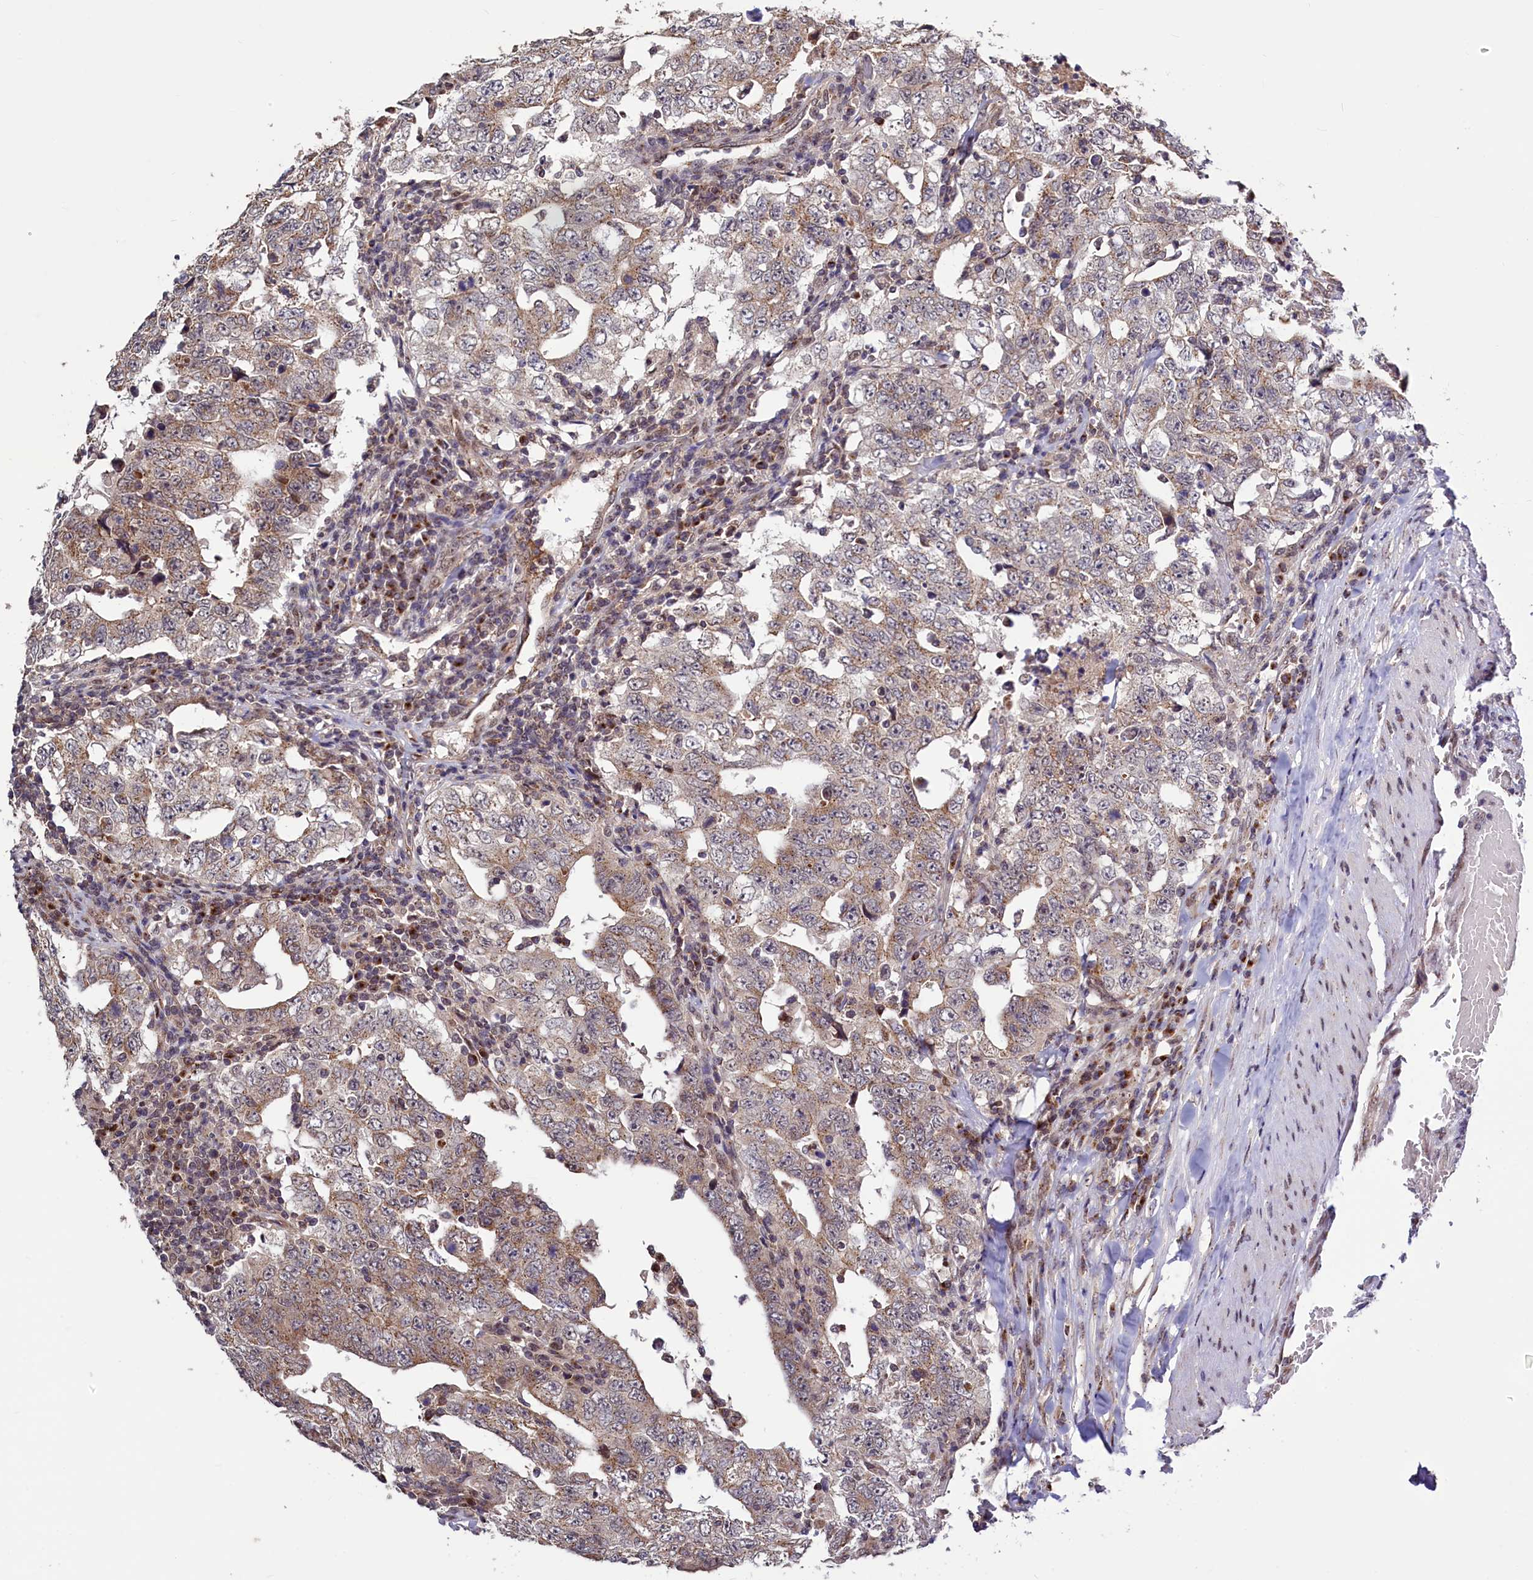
{"staining": {"intensity": "weak", "quantity": "25%-75%", "location": "cytoplasmic/membranous"}, "tissue": "testis cancer", "cell_type": "Tumor cells", "image_type": "cancer", "snomed": [{"axis": "morphology", "description": "Carcinoma, Embryonal, NOS"}, {"axis": "topography", "description": "Testis"}], "caption": "Testis cancer stained for a protein displays weak cytoplasmic/membranous positivity in tumor cells. (DAB = brown stain, brightfield microscopy at high magnification).", "gene": "SEC24C", "patient": {"sex": "male", "age": 26}}